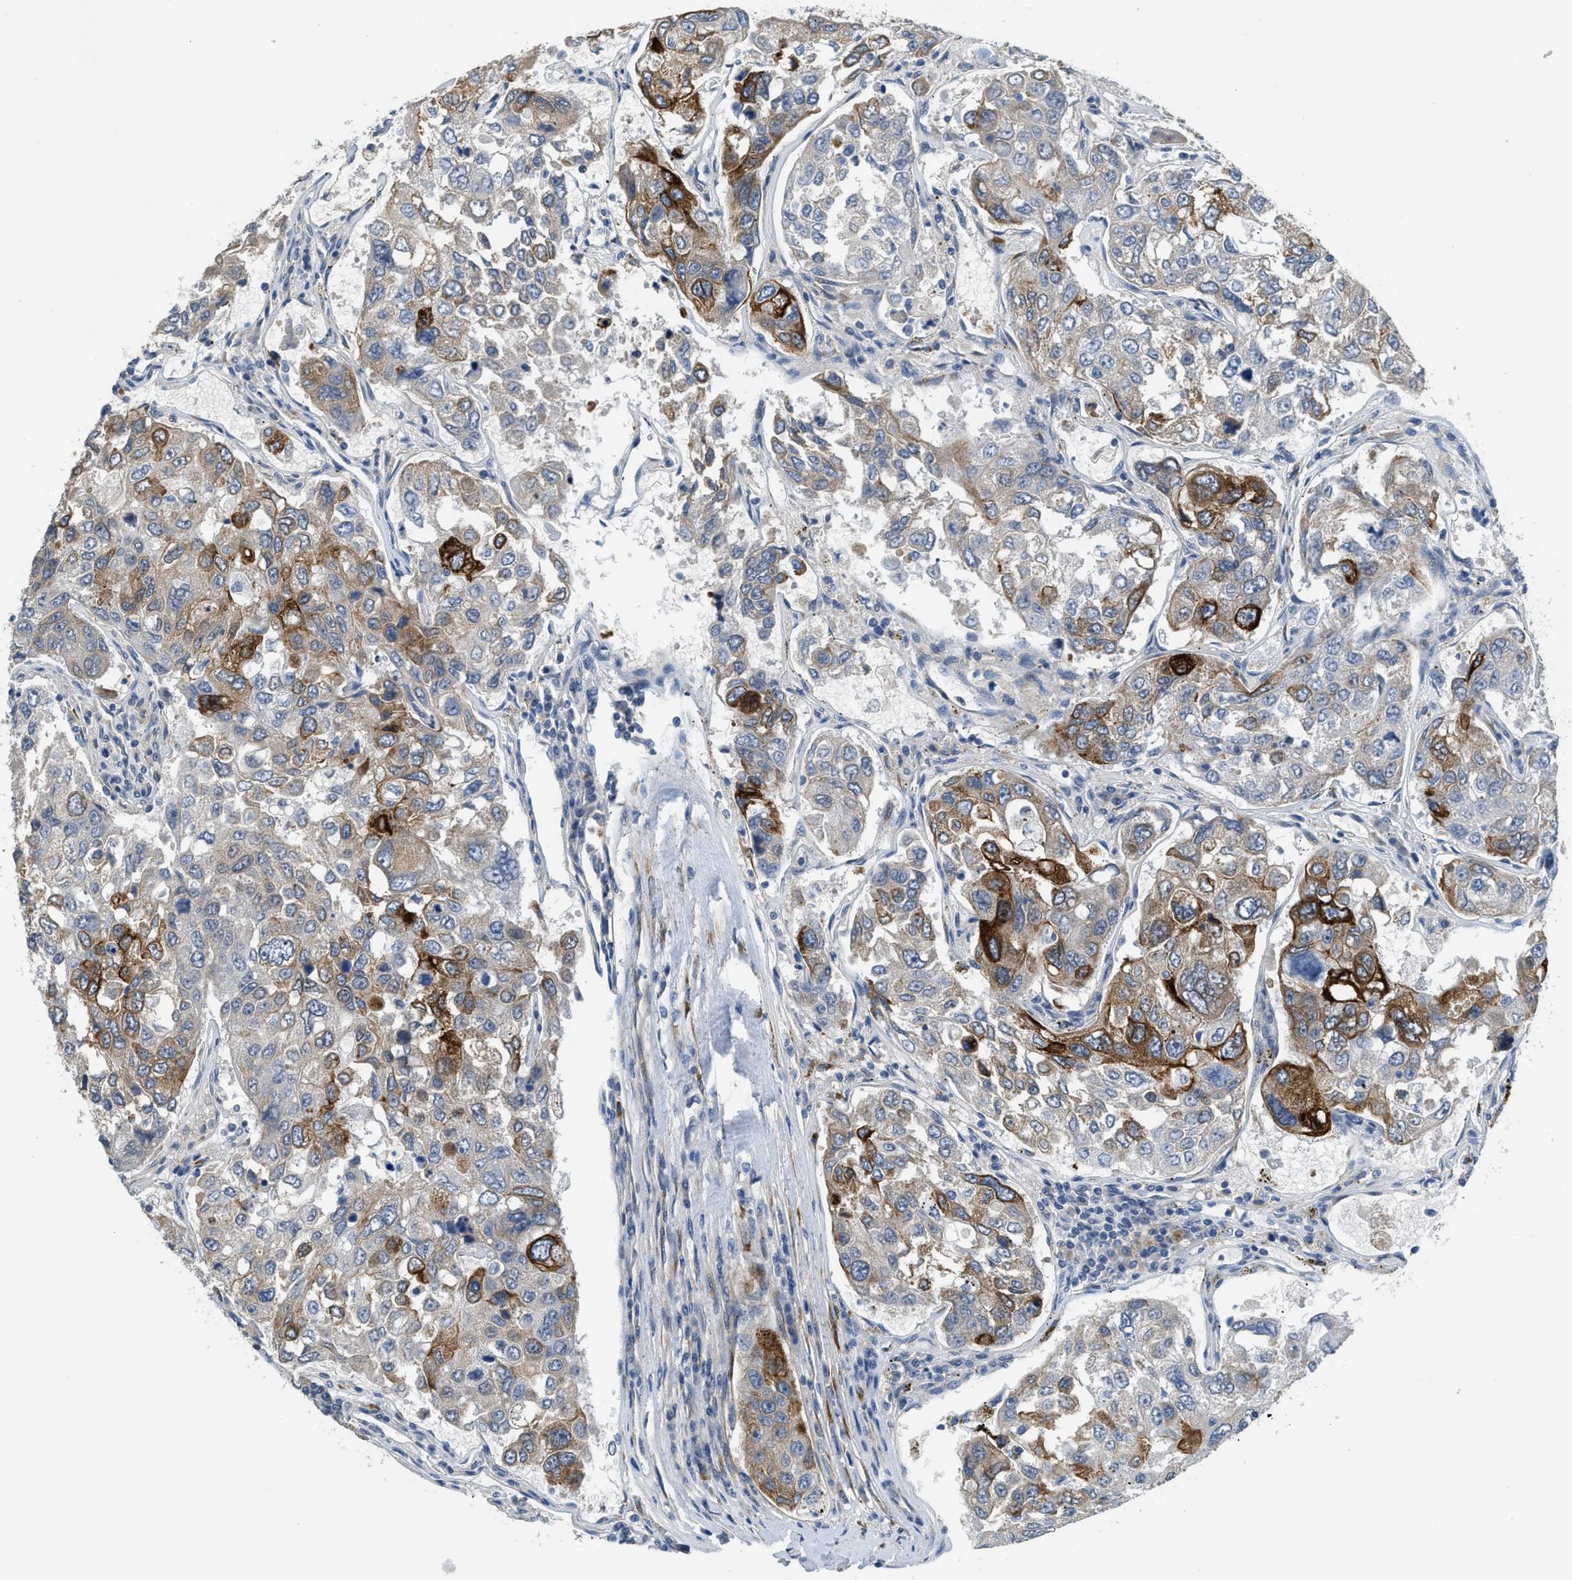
{"staining": {"intensity": "strong", "quantity": "<25%", "location": "cytoplasmic/membranous"}, "tissue": "urothelial cancer", "cell_type": "Tumor cells", "image_type": "cancer", "snomed": [{"axis": "morphology", "description": "Urothelial carcinoma, High grade"}, {"axis": "topography", "description": "Lymph node"}, {"axis": "topography", "description": "Urinary bladder"}], "caption": "The immunohistochemical stain shows strong cytoplasmic/membranous staining in tumor cells of urothelial cancer tissue. (IHC, brightfield microscopy, high magnification).", "gene": "TMEM154", "patient": {"sex": "male", "age": 51}}